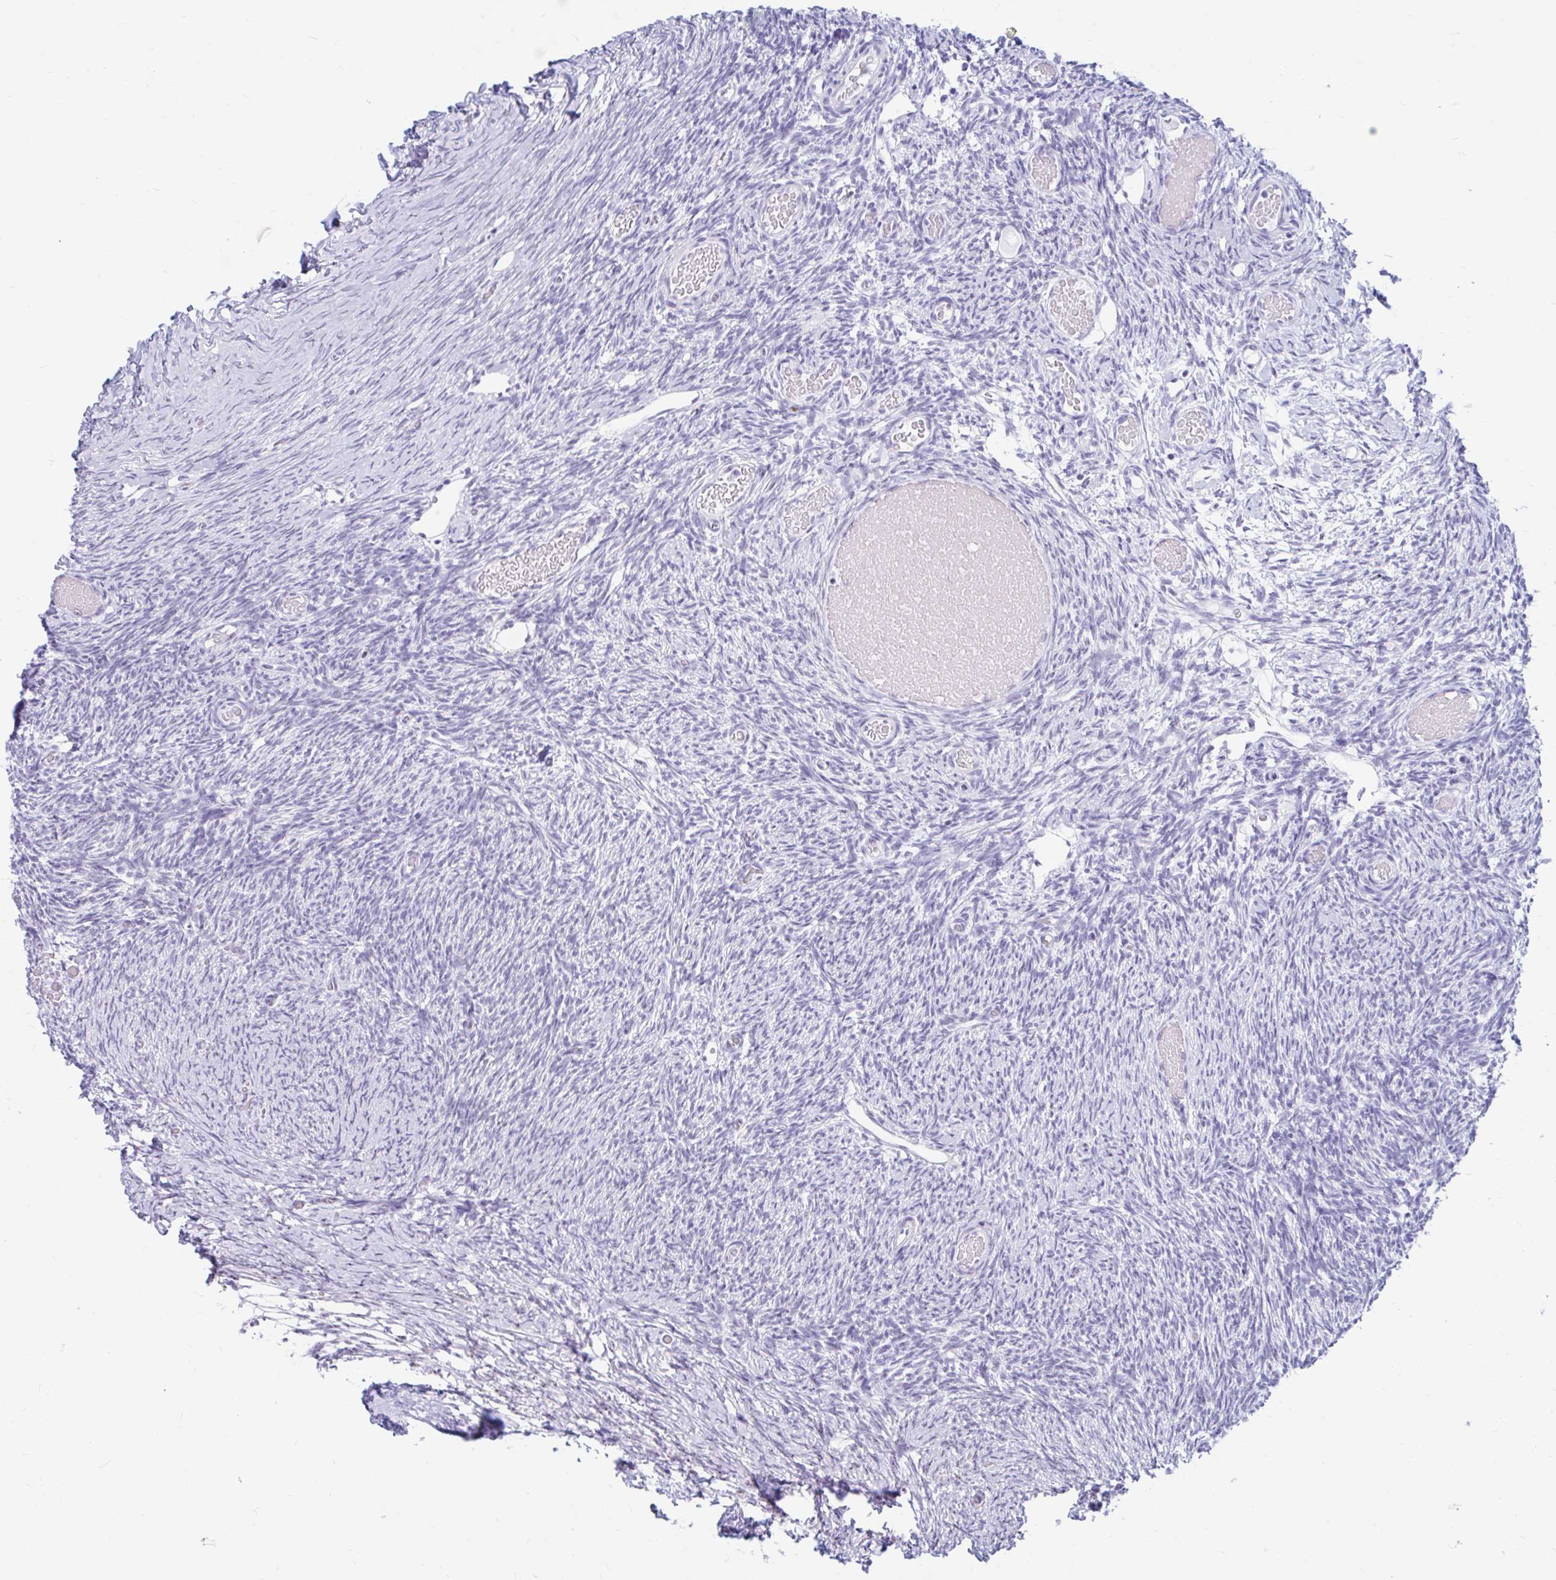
{"staining": {"intensity": "negative", "quantity": "none", "location": "none"}, "tissue": "ovary", "cell_type": "Ovarian stroma cells", "image_type": "normal", "snomed": [{"axis": "morphology", "description": "Normal tissue, NOS"}, {"axis": "topography", "description": "Ovary"}], "caption": "This is a photomicrograph of IHC staining of unremarkable ovary, which shows no staining in ovarian stroma cells.", "gene": "FTSJ3", "patient": {"sex": "female", "age": 39}}